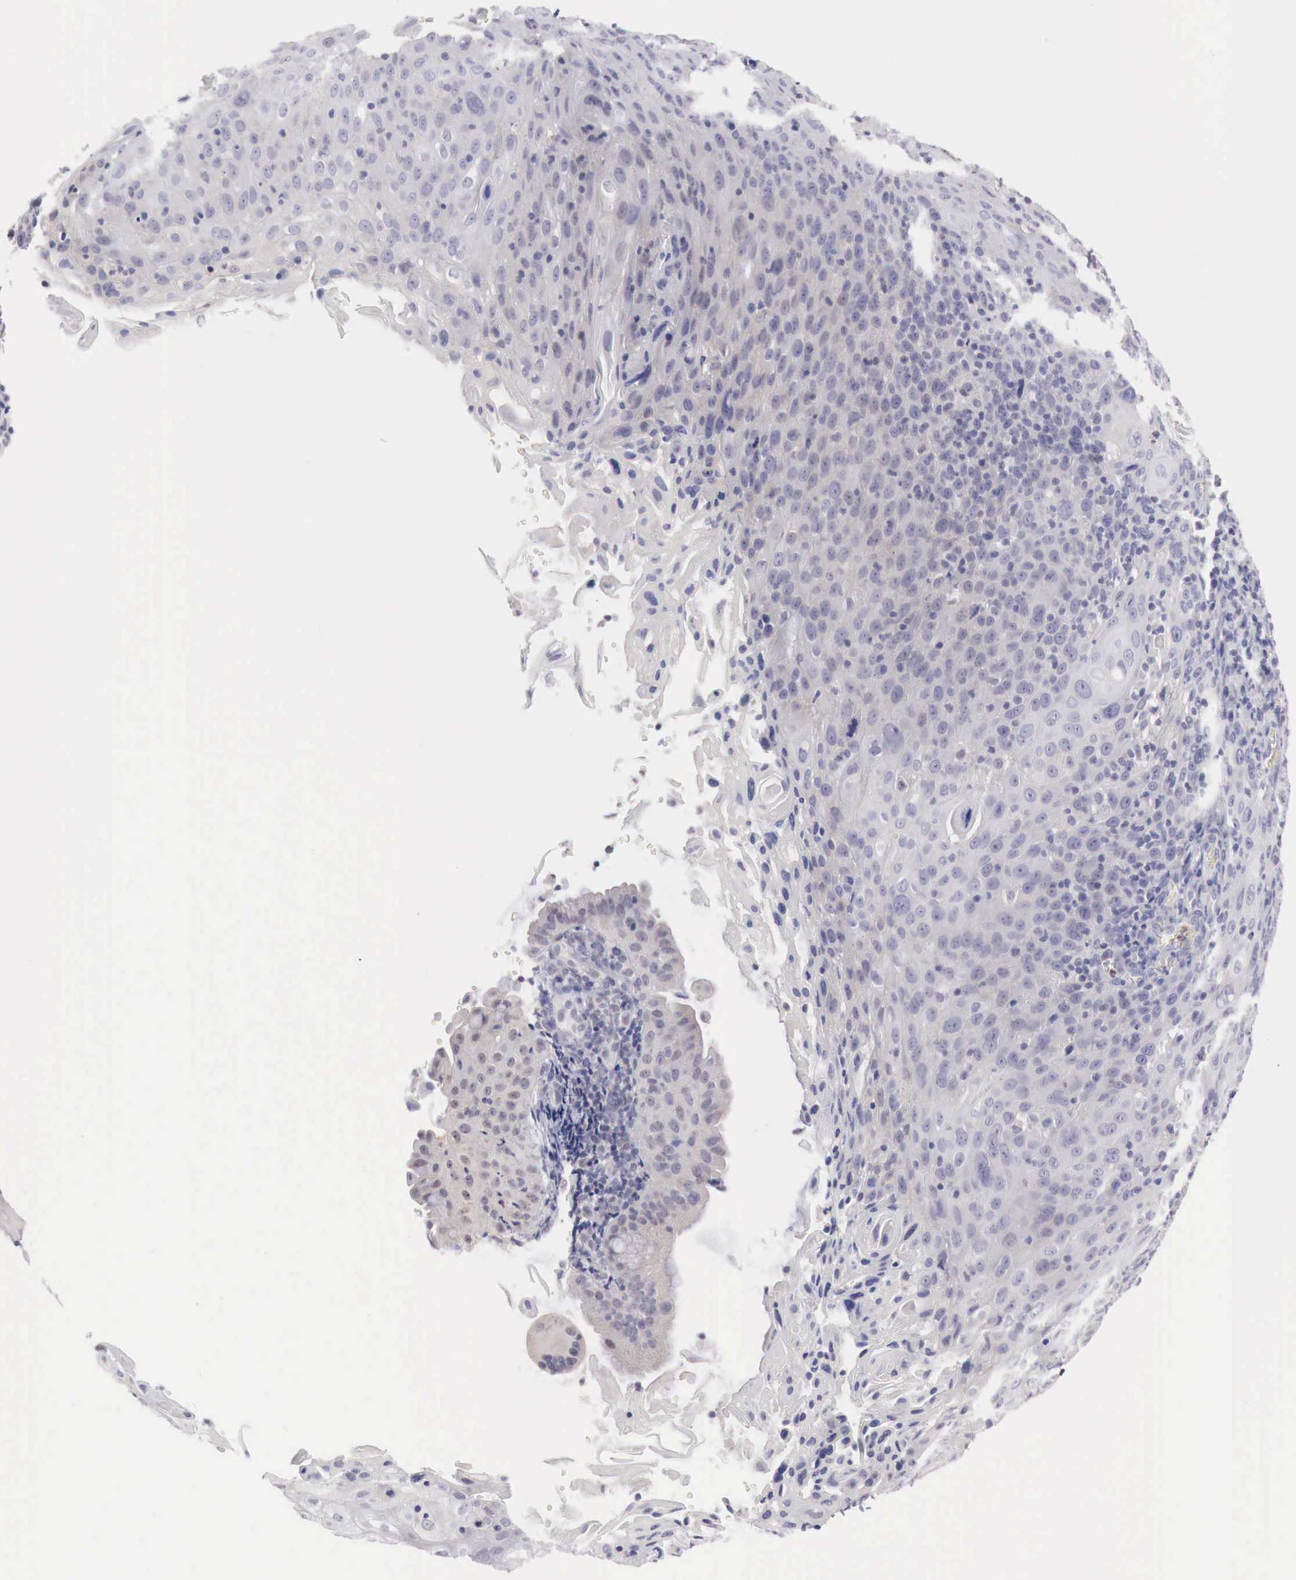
{"staining": {"intensity": "negative", "quantity": "none", "location": "none"}, "tissue": "cervical cancer", "cell_type": "Tumor cells", "image_type": "cancer", "snomed": [{"axis": "morphology", "description": "Squamous cell carcinoma, NOS"}, {"axis": "topography", "description": "Cervix"}], "caption": "Tumor cells show no significant expression in squamous cell carcinoma (cervical).", "gene": "TRIM13", "patient": {"sex": "female", "age": 54}}